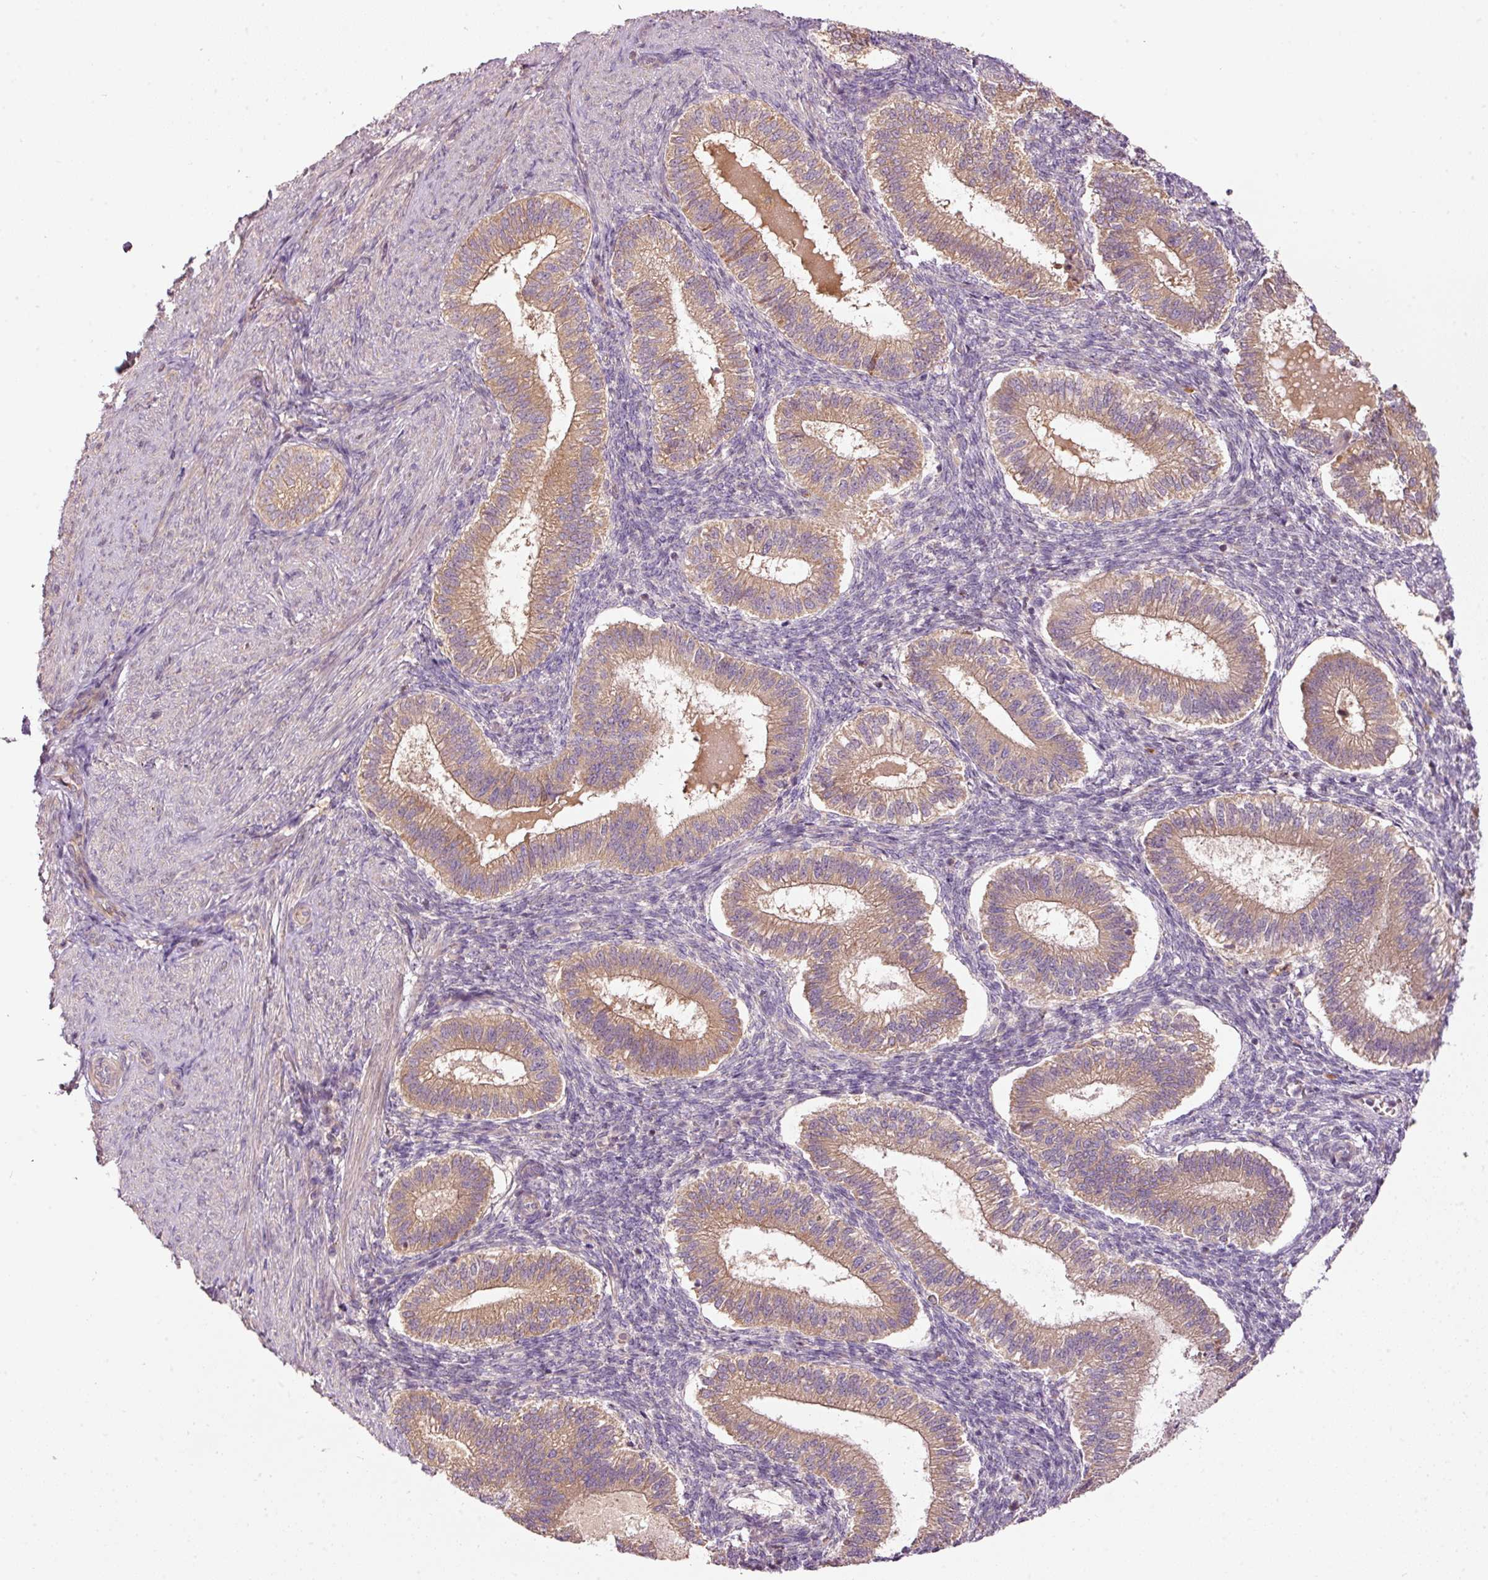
{"staining": {"intensity": "weak", "quantity": "25%-75%", "location": "cytoplasmic/membranous"}, "tissue": "endometrium", "cell_type": "Cells in endometrial stroma", "image_type": "normal", "snomed": [{"axis": "morphology", "description": "Normal tissue, NOS"}, {"axis": "topography", "description": "Endometrium"}], "caption": "The histopathology image exhibits immunohistochemical staining of normal endometrium. There is weak cytoplasmic/membranous expression is identified in approximately 25%-75% of cells in endometrial stroma.", "gene": "MAP10", "patient": {"sex": "female", "age": 25}}